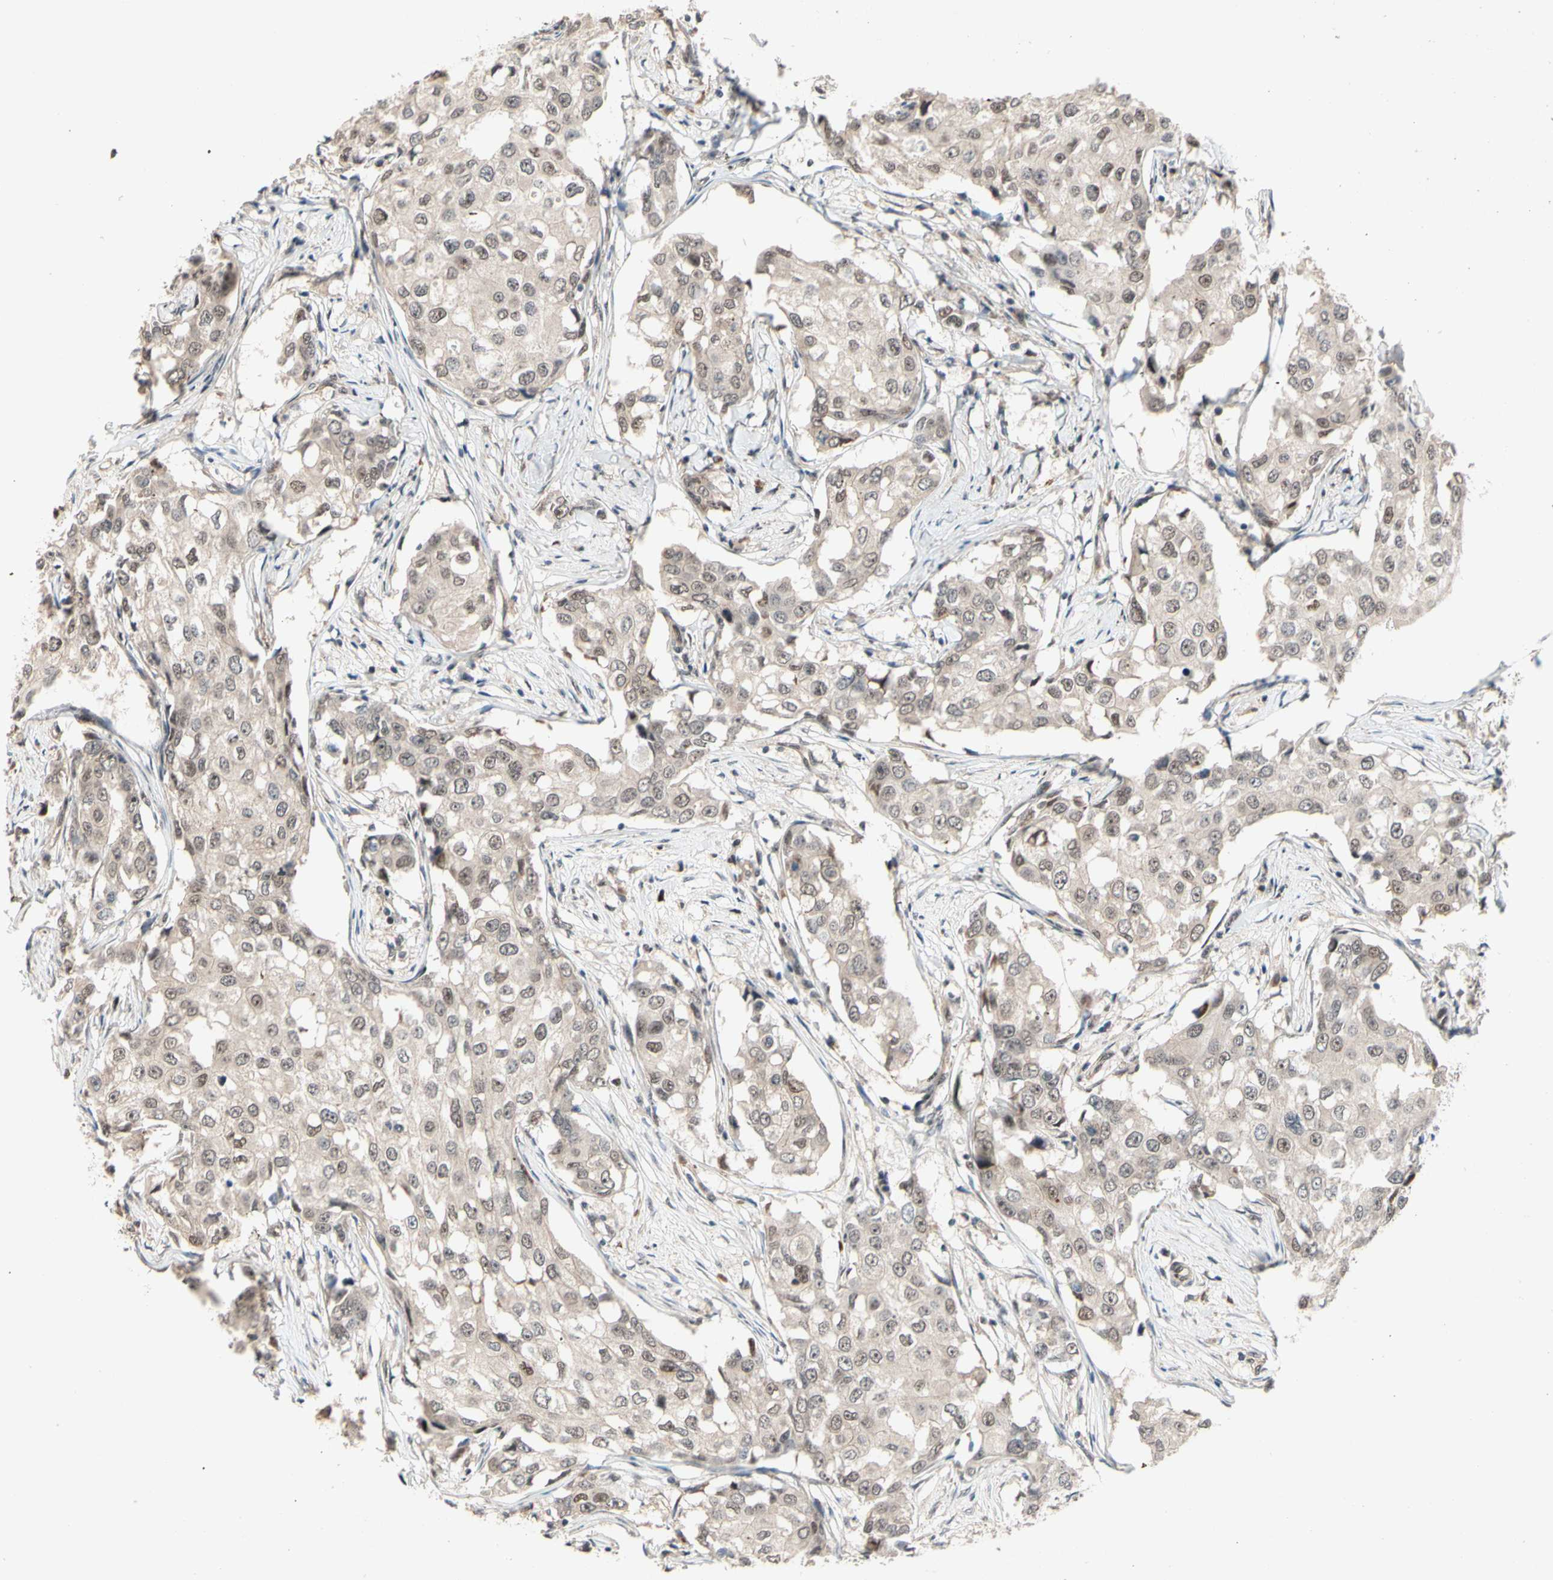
{"staining": {"intensity": "weak", "quantity": ">75%", "location": "cytoplasmic/membranous,nuclear"}, "tissue": "breast cancer", "cell_type": "Tumor cells", "image_type": "cancer", "snomed": [{"axis": "morphology", "description": "Duct carcinoma"}, {"axis": "topography", "description": "Breast"}], "caption": "IHC staining of invasive ductal carcinoma (breast), which demonstrates low levels of weak cytoplasmic/membranous and nuclear staining in about >75% of tumor cells indicating weak cytoplasmic/membranous and nuclear protein staining. The staining was performed using DAB (3,3'-diaminobenzidine) (brown) for protein detection and nuclei were counterstained in hematoxylin (blue).", "gene": "NGEF", "patient": {"sex": "female", "age": 27}}